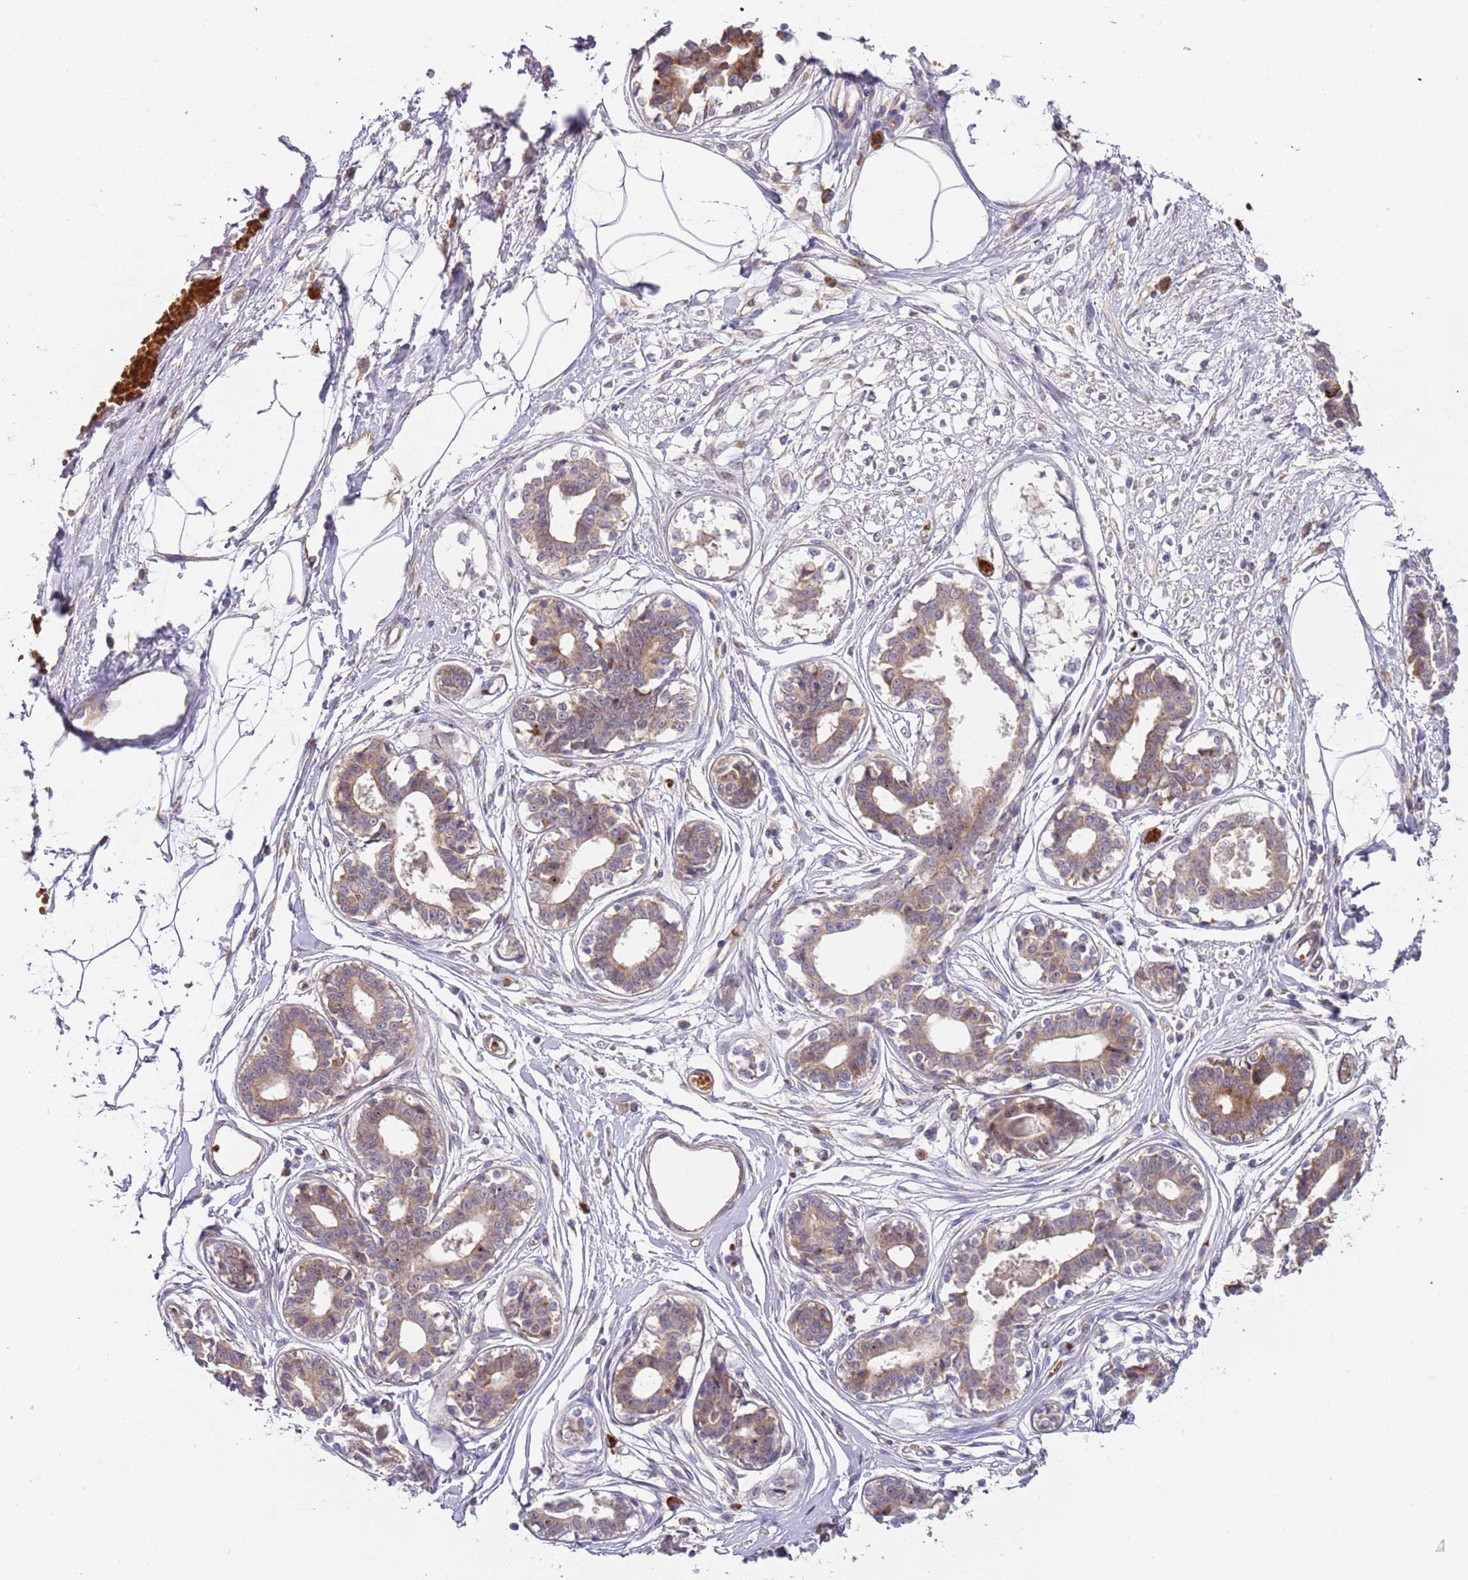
{"staining": {"intensity": "negative", "quantity": "none", "location": "none"}, "tissue": "breast", "cell_type": "Adipocytes", "image_type": "normal", "snomed": [{"axis": "morphology", "description": "Normal tissue, NOS"}, {"axis": "topography", "description": "Breast"}], "caption": "This image is of normal breast stained with IHC to label a protein in brown with the nuclei are counter-stained blue. There is no positivity in adipocytes. (Brightfield microscopy of DAB immunohistochemistry at high magnification).", "gene": "VWCE", "patient": {"sex": "female", "age": 45}}